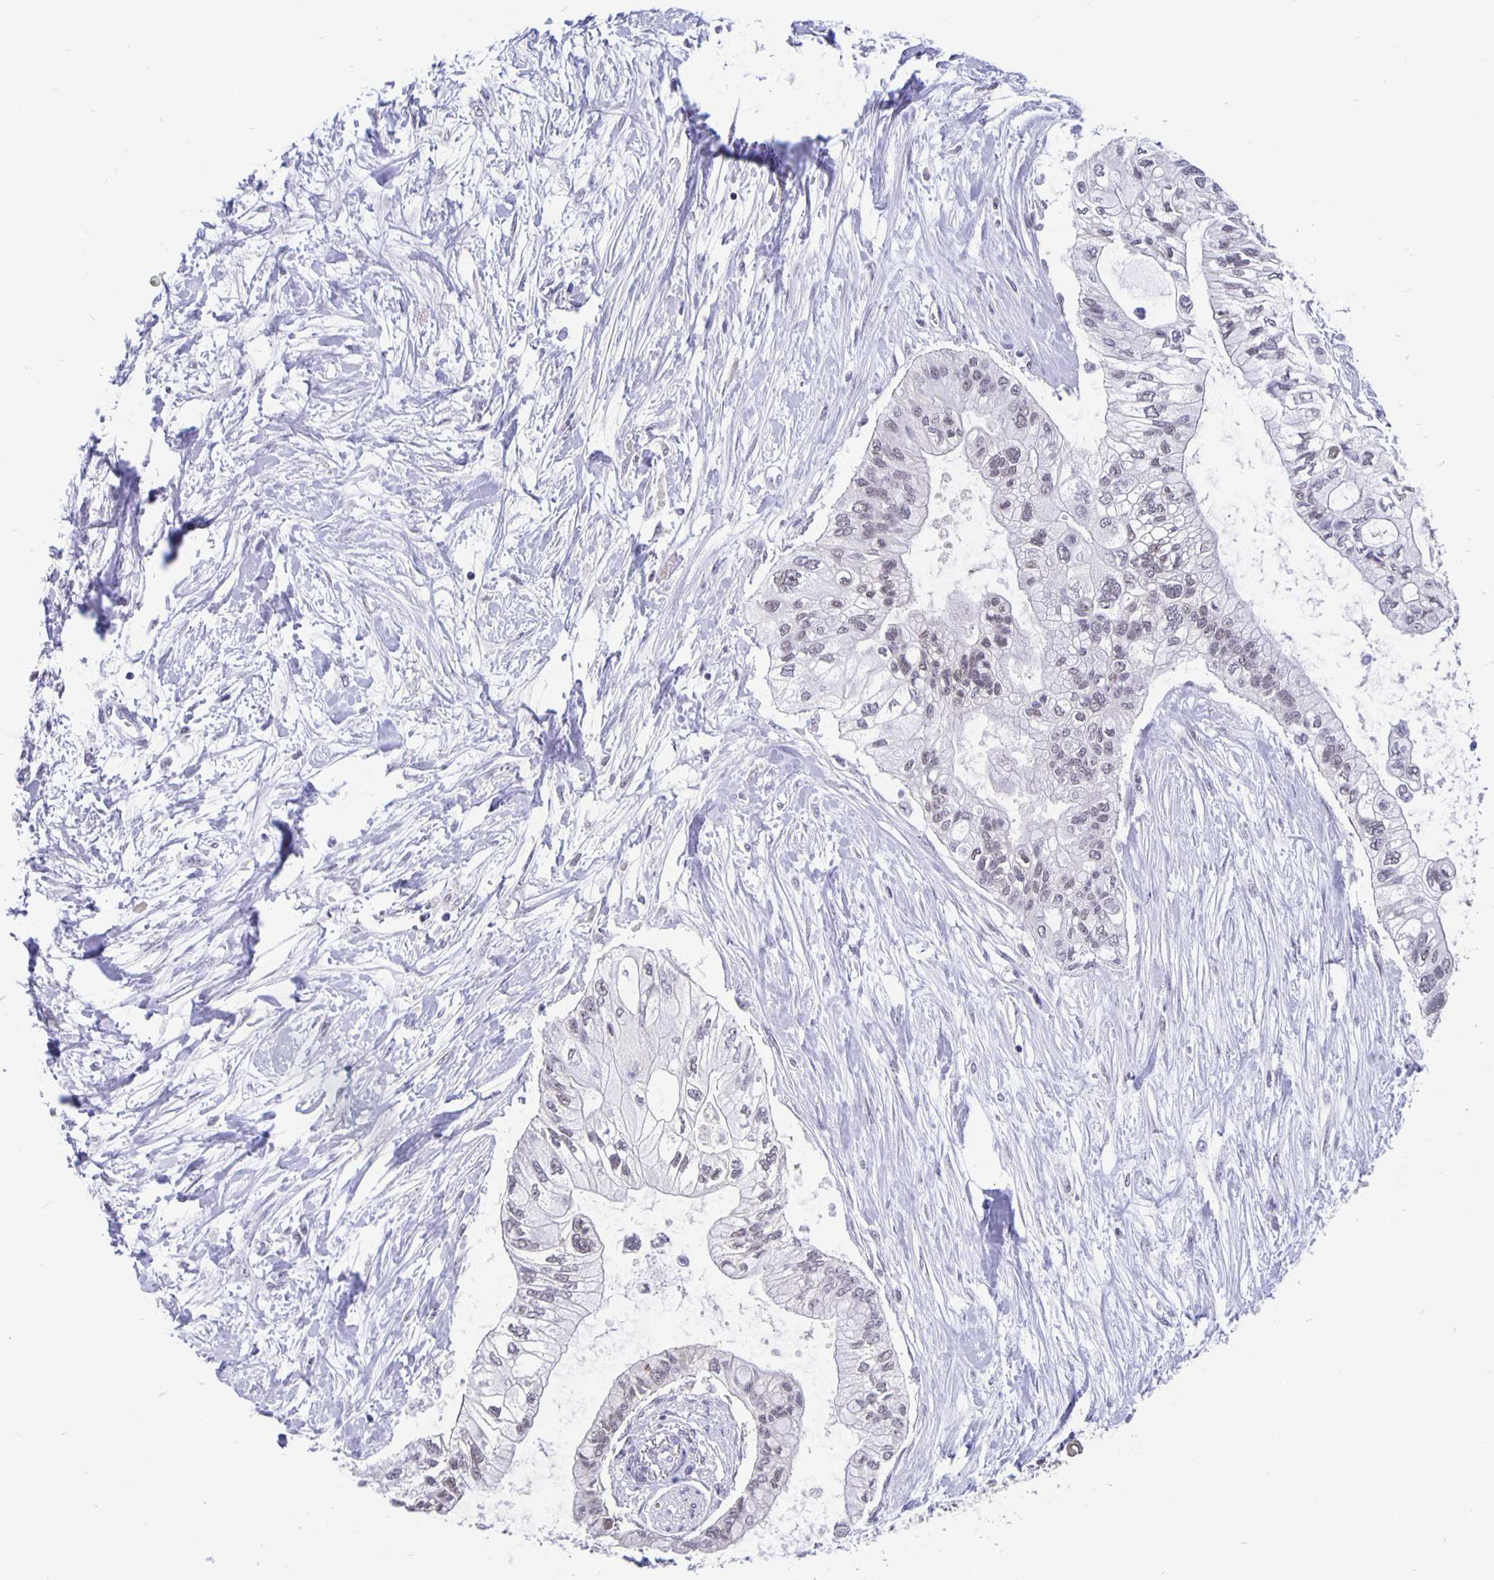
{"staining": {"intensity": "weak", "quantity": "<25%", "location": "nuclear"}, "tissue": "pancreatic cancer", "cell_type": "Tumor cells", "image_type": "cancer", "snomed": [{"axis": "morphology", "description": "Adenocarcinoma, NOS"}, {"axis": "topography", "description": "Pancreas"}], "caption": "Pancreatic cancer was stained to show a protein in brown. There is no significant staining in tumor cells. Brightfield microscopy of immunohistochemistry stained with DAB (brown) and hematoxylin (blue), captured at high magnification.", "gene": "ZNF691", "patient": {"sex": "female", "age": 77}}